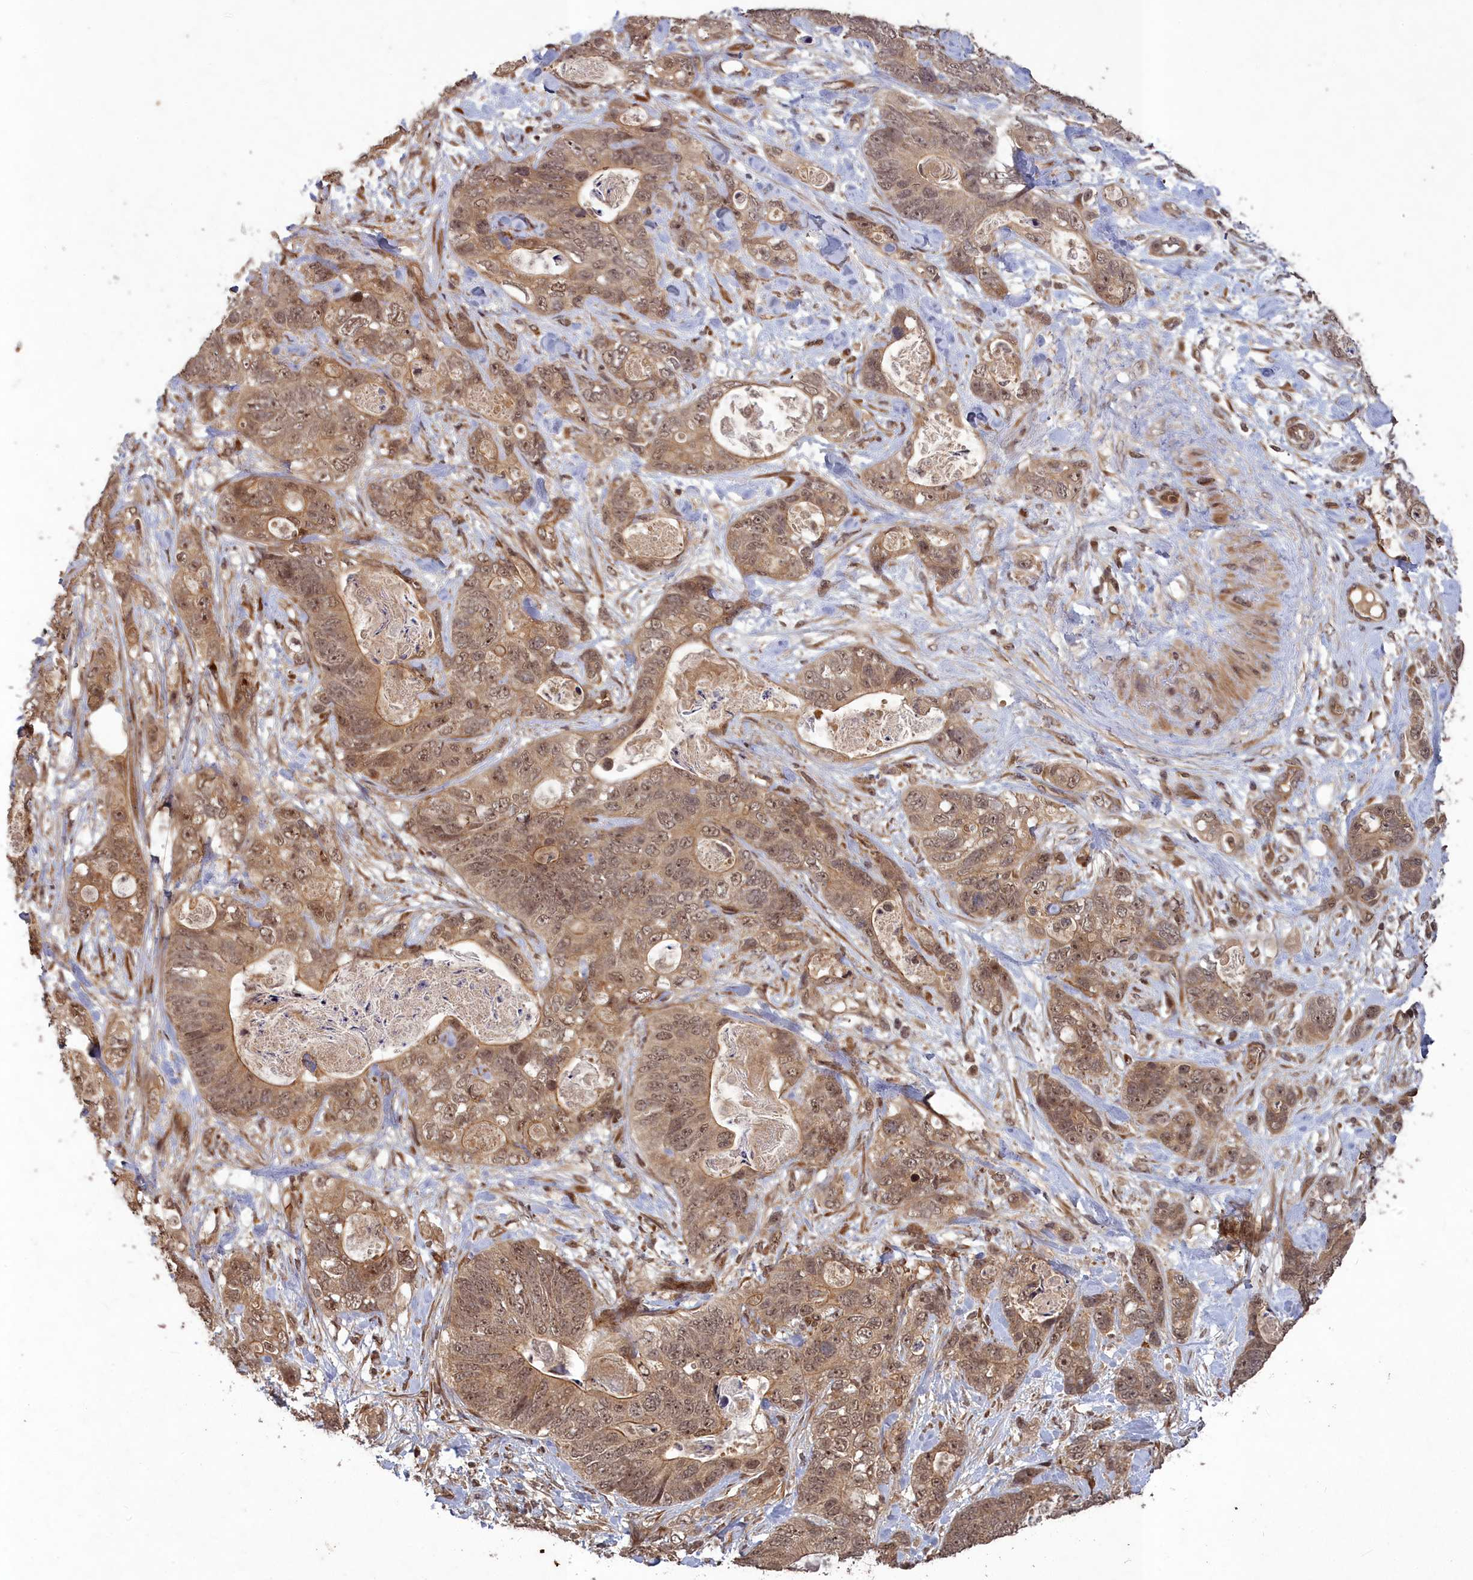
{"staining": {"intensity": "moderate", "quantity": ">75%", "location": "cytoplasmic/membranous,nuclear"}, "tissue": "stomach cancer", "cell_type": "Tumor cells", "image_type": "cancer", "snomed": [{"axis": "morphology", "description": "Normal tissue, NOS"}, {"axis": "morphology", "description": "Adenocarcinoma, NOS"}, {"axis": "topography", "description": "Stomach"}], "caption": "Immunohistochemistry (IHC) image of human stomach cancer stained for a protein (brown), which exhibits medium levels of moderate cytoplasmic/membranous and nuclear expression in about >75% of tumor cells.", "gene": "SRMS", "patient": {"sex": "female", "age": 89}}